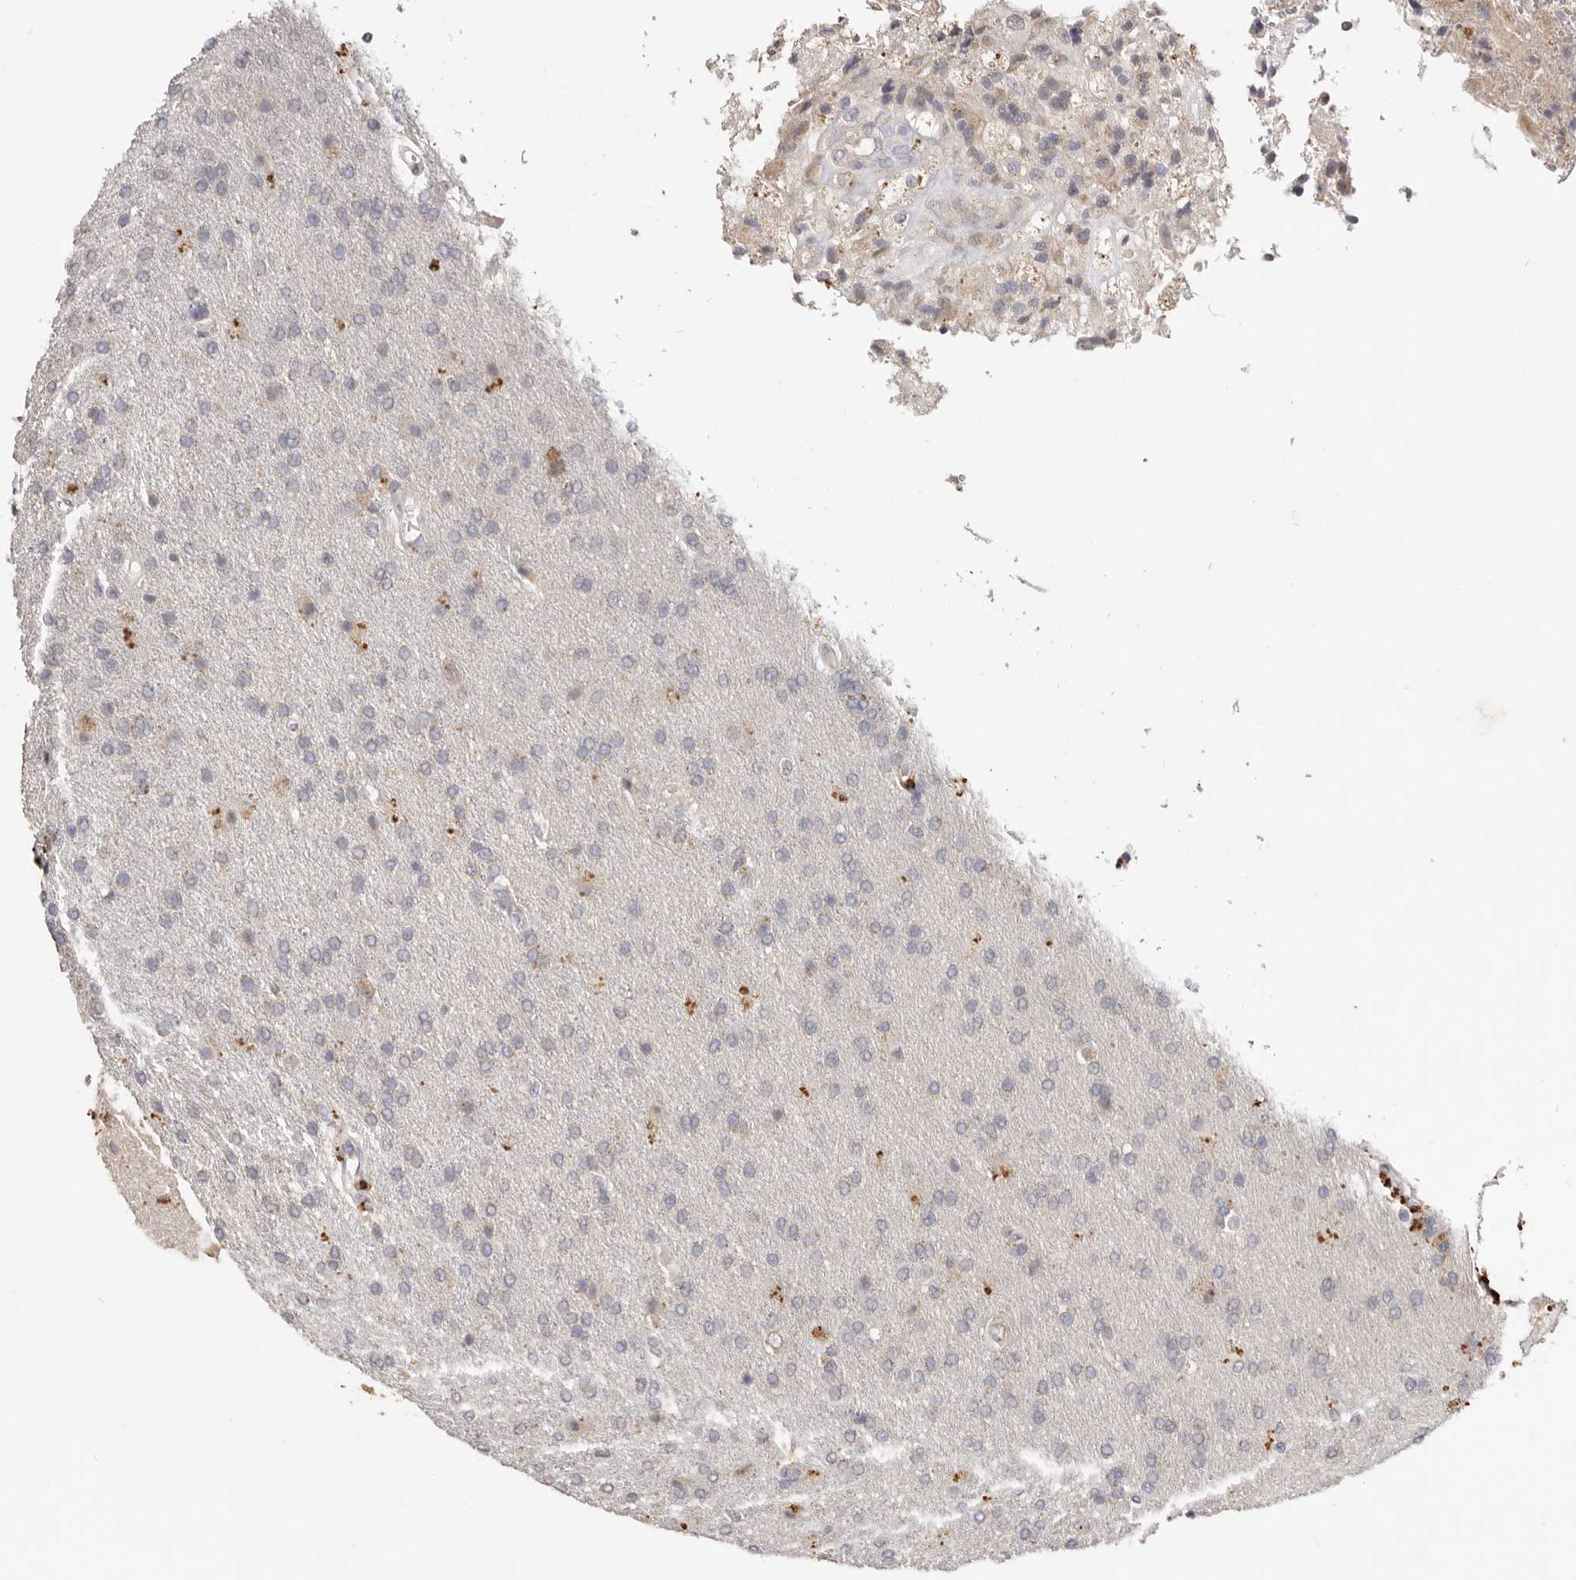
{"staining": {"intensity": "negative", "quantity": "none", "location": "none"}, "tissue": "glioma", "cell_type": "Tumor cells", "image_type": "cancer", "snomed": [{"axis": "morphology", "description": "Glioma, malignant, High grade"}, {"axis": "topography", "description": "Brain"}], "caption": "Immunohistochemistry micrograph of neoplastic tissue: human glioma stained with DAB (3,3'-diaminobenzidine) shows no significant protein expression in tumor cells. (Brightfield microscopy of DAB (3,3'-diaminobenzidine) immunohistochemistry at high magnification).", "gene": "WDR77", "patient": {"sex": "male", "age": 72}}